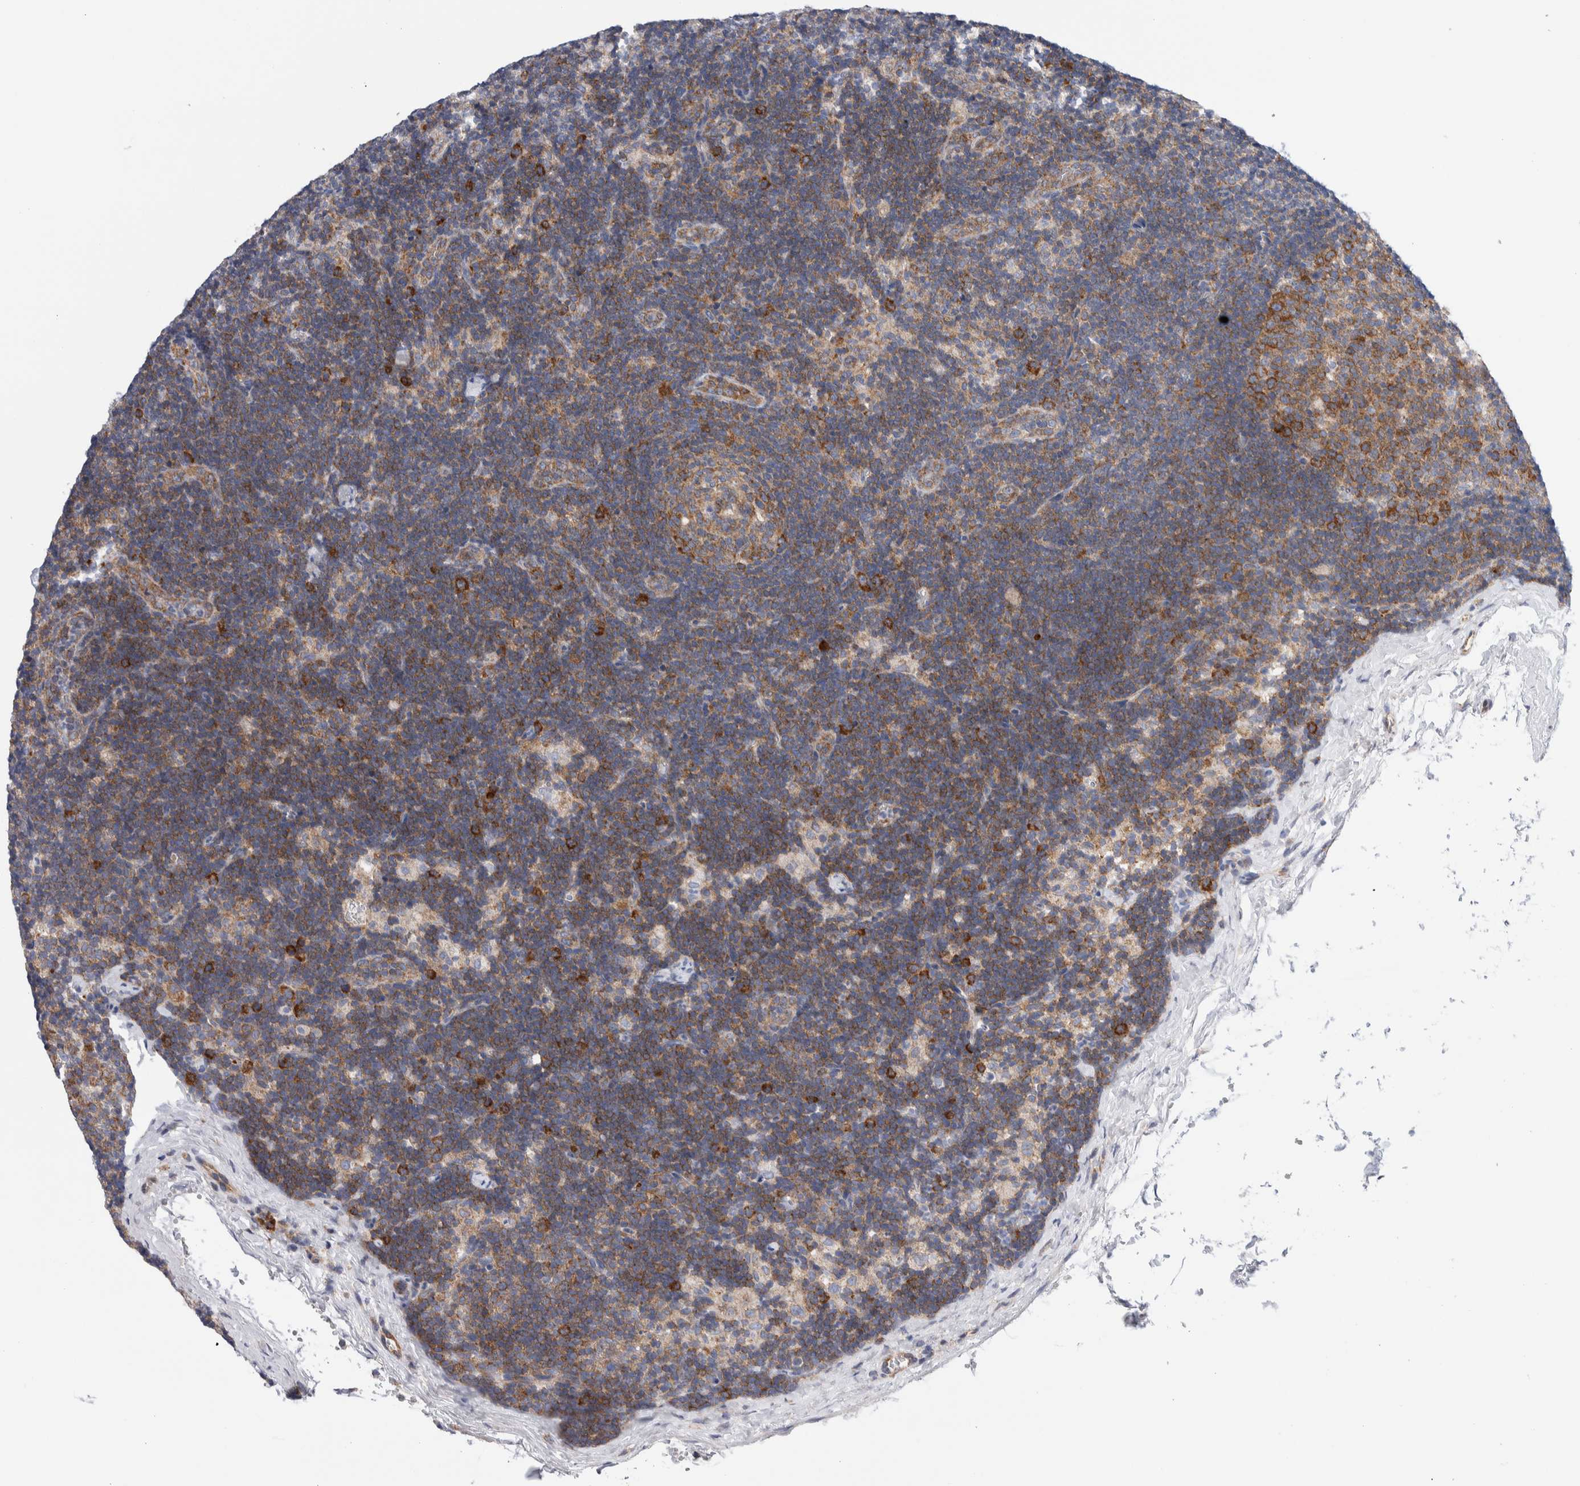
{"staining": {"intensity": "moderate", "quantity": "25%-75%", "location": "cytoplasmic/membranous"}, "tissue": "lymph node", "cell_type": "Germinal center cells", "image_type": "normal", "snomed": [{"axis": "morphology", "description": "Normal tissue, NOS"}, {"axis": "topography", "description": "Lymph node"}], "caption": "Human lymph node stained for a protein (brown) demonstrates moderate cytoplasmic/membranous positive expression in about 25%-75% of germinal center cells.", "gene": "RACK1", "patient": {"sex": "female", "age": 22}}